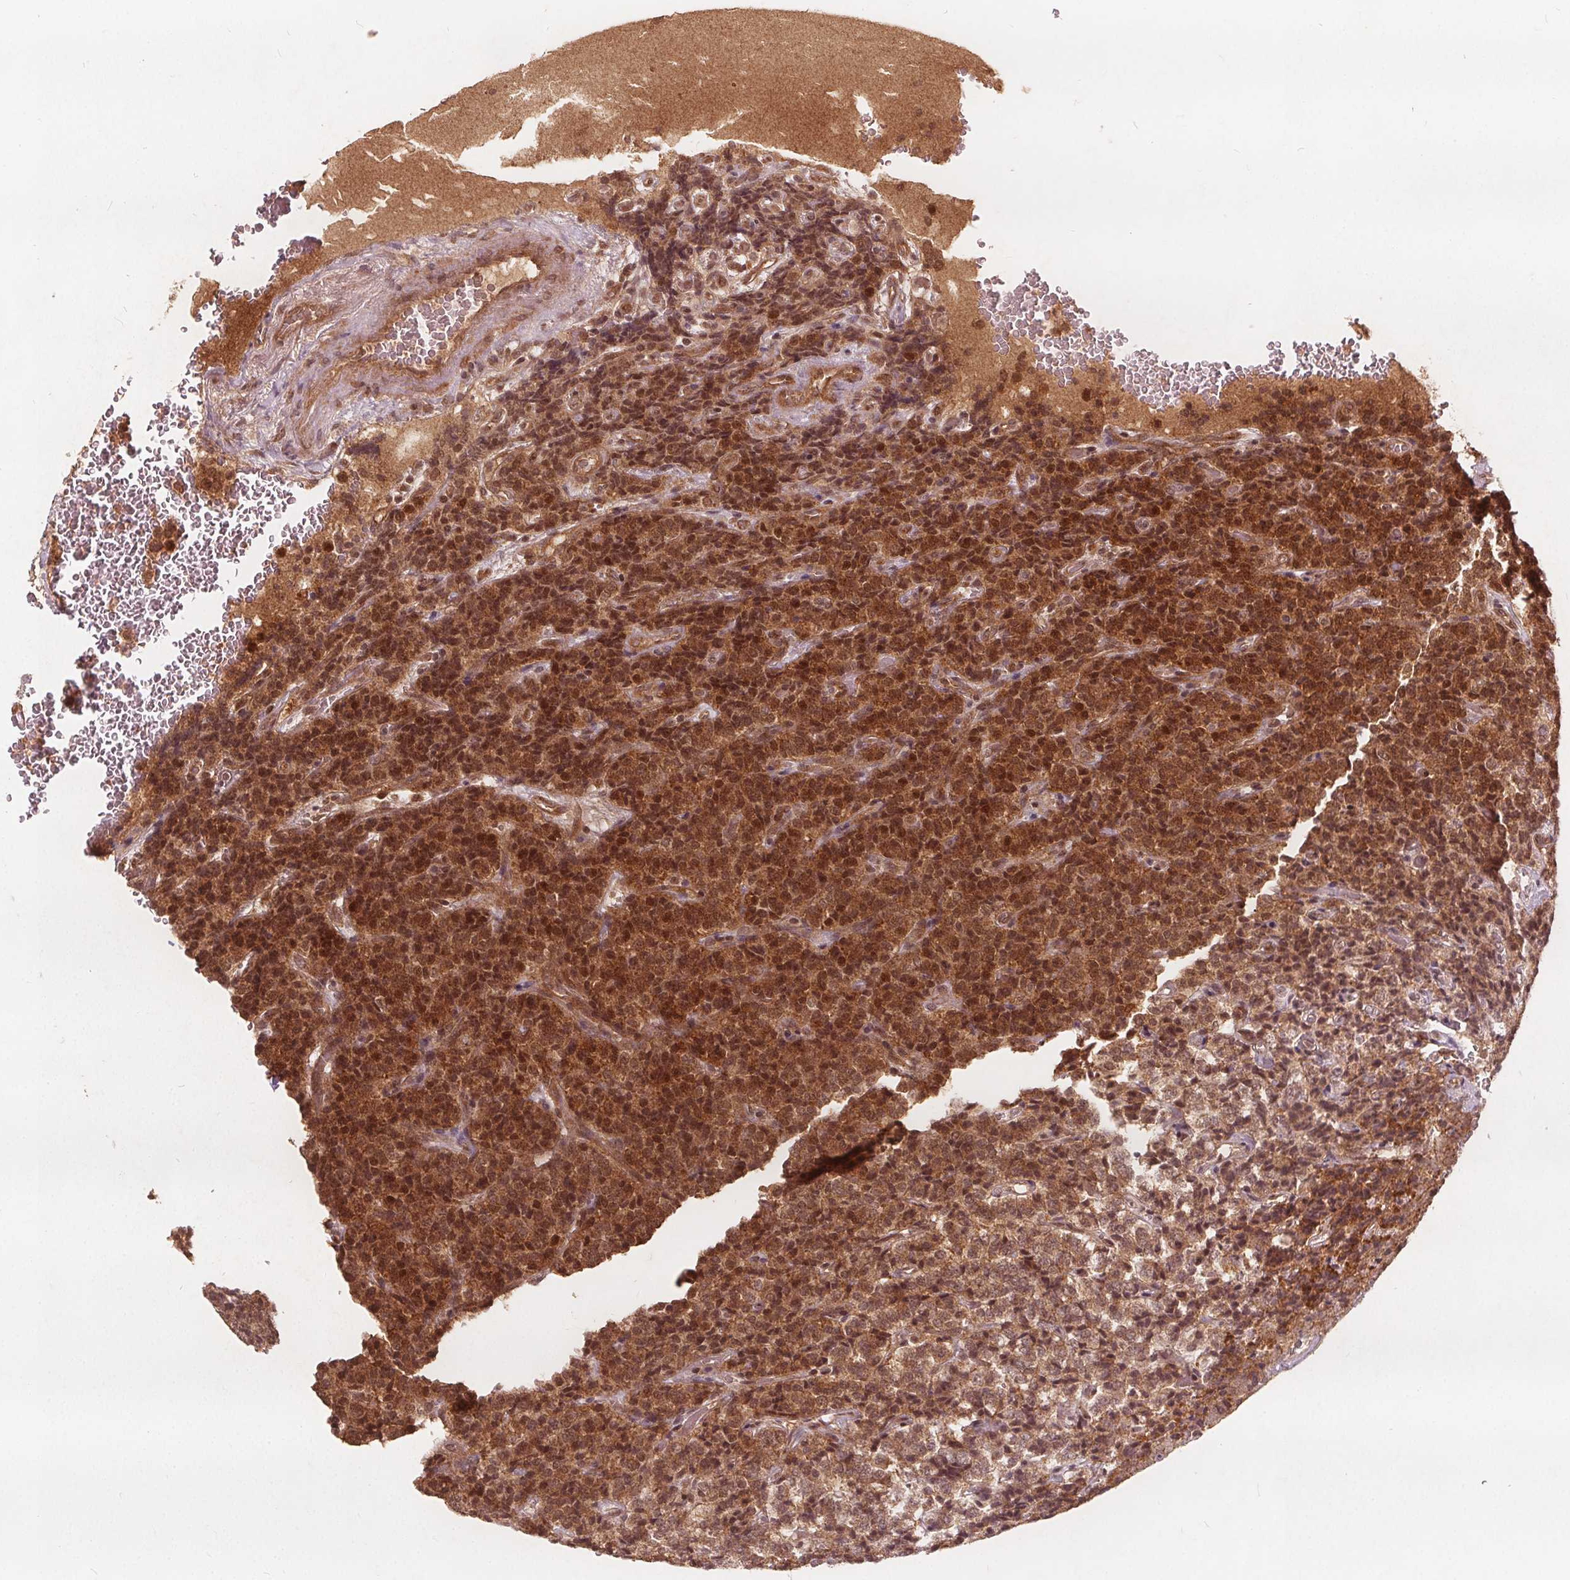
{"staining": {"intensity": "moderate", "quantity": ">75%", "location": "cytoplasmic/membranous,nuclear"}, "tissue": "carcinoid", "cell_type": "Tumor cells", "image_type": "cancer", "snomed": [{"axis": "morphology", "description": "Carcinoid, malignant, NOS"}, {"axis": "topography", "description": "Pancreas"}], "caption": "Immunohistochemistry of malignant carcinoid demonstrates medium levels of moderate cytoplasmic/membranous and nuclear staining in approximately >75% of tumor cells. (DAB (3,3'-diaminobenzidine) = brown stain, brightfield microscopy at high magnification).", "gene": "PPP1CB", "patient": {"sex": "male", "age": 36}}